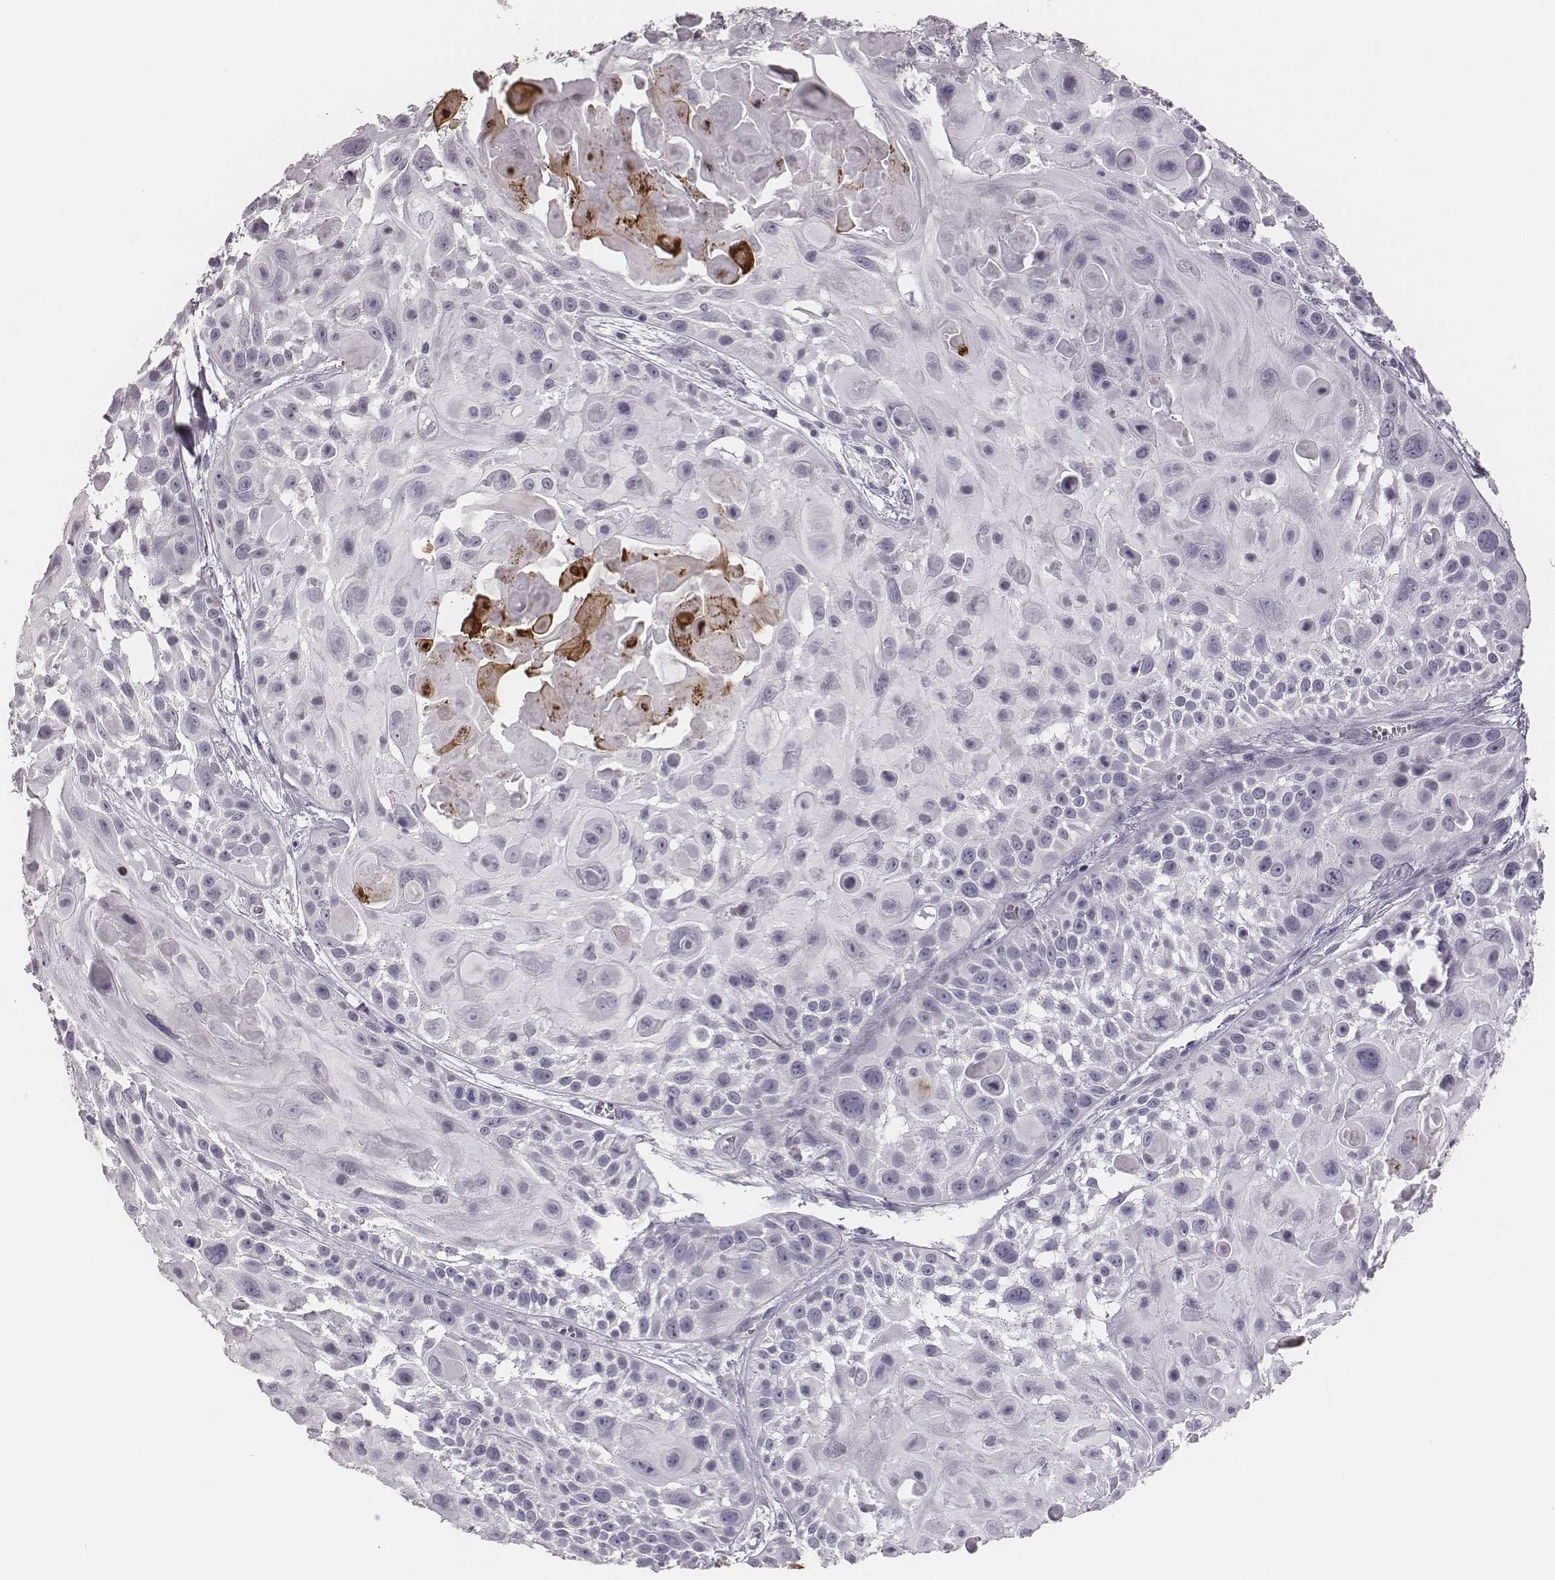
{"staining": {"intensity": "negative", "quantity": "none", "location": "none"}, "tissue": "skin cancer", "cell_type": "Tumor cells", "image_type": "cancer", "snomed": [{"axis": "morphology", "description": "Squamous cell carcinoma, NOS"}, {"axis": "topography", "description": "Skin"}, {"axis": "topography", "description": "Anal"}], "caption": "A high-resolution photomicrograph shows immunohistochemistry (IHC) staining of skin cancer (squamous cell carcinoma), which demonstrates no significant staining in tumor cells.", "gene": "ADGRF4", "patient": {"sex": "female", "age": 75}}